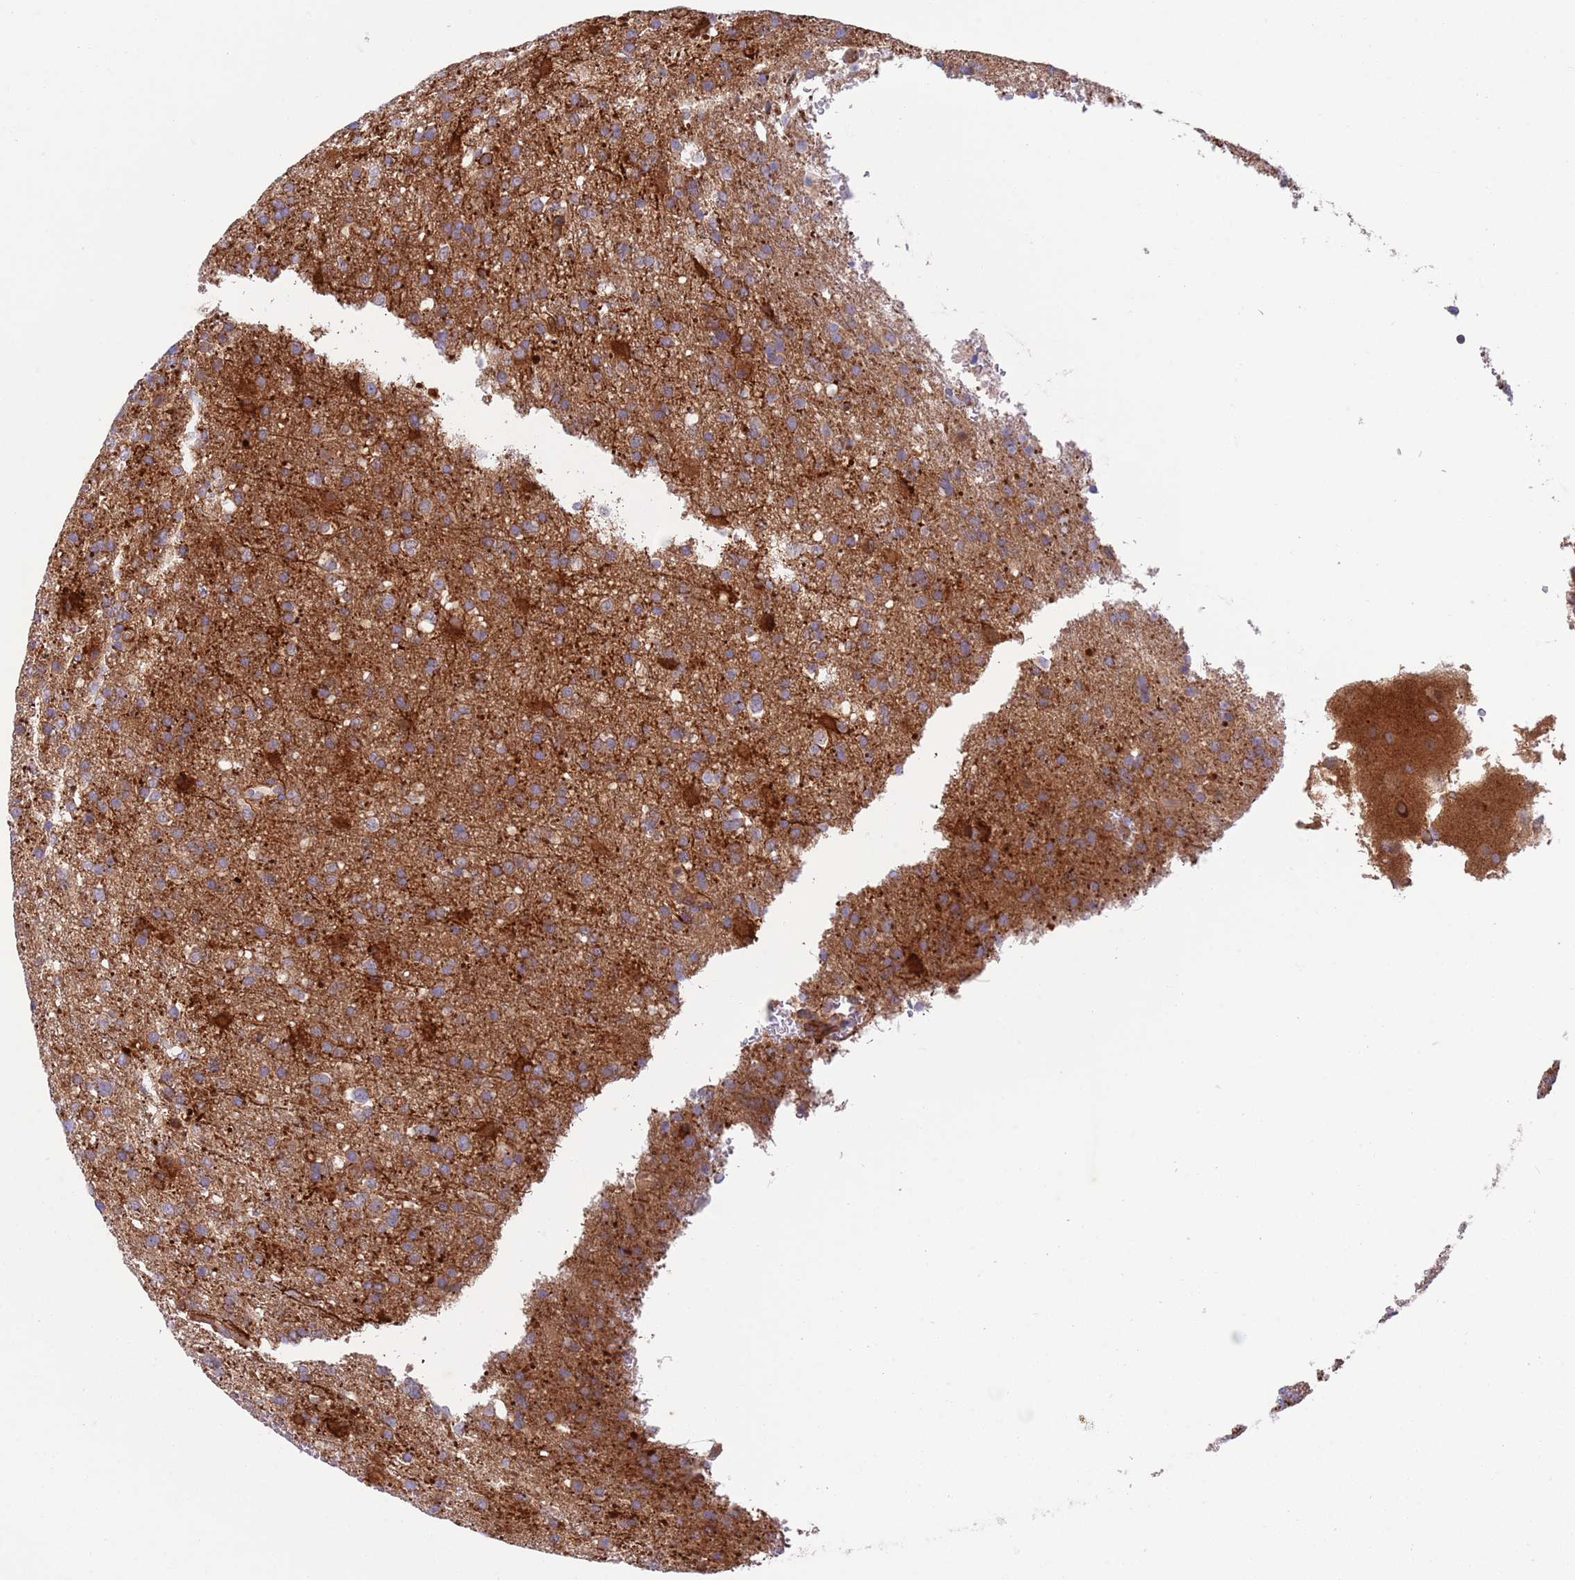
{"staining": {"intensity": "weak", "quantity": "25%-75%", "location": "cytoplasmic/membranous"}, "tissue": "glioma", "cell_type": "Tumor cells", "image_type": "cancer", "snomed": [{"axis": "morphology", "description": "Glioma, malignant, High grade"}, {"axis": "topography", "description": "Brain"}], "caption": "The immunohistochemical stain highlights weak cytoplasmic/membranous positivity in tumor cells of glioma tissue.", "gene": "ZMYM5", "patient": {"sex": "female", "age": 74}}